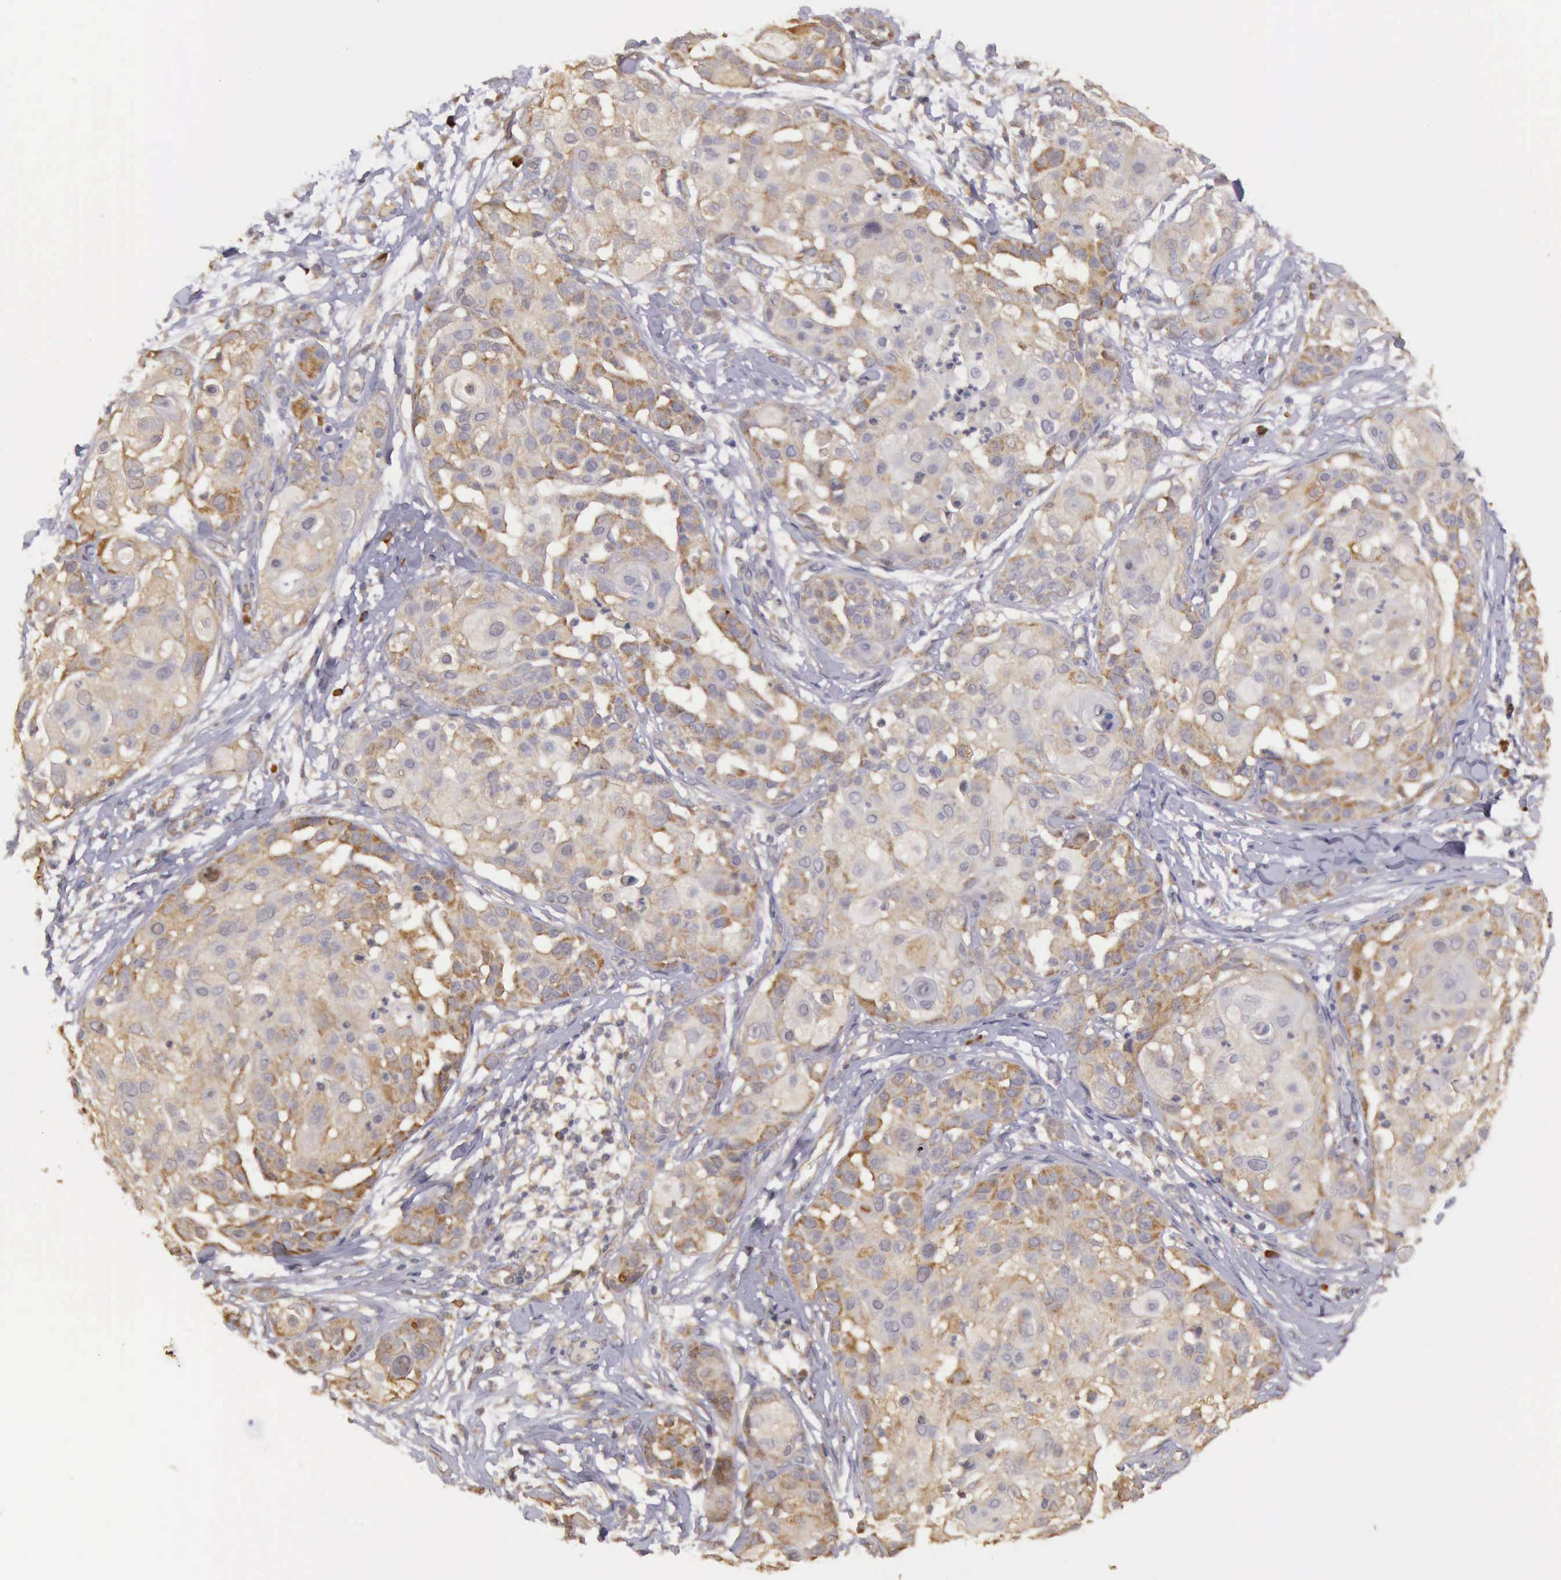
{"staining": {"intensity": "weak", "quantity": ">75%", "location": "cytoplasmic/membranous"}, "tissue": "skin cancer", "cell_type": "Tumor cells", "image_type": "cancer", "snomed": [{"axis": "morphology", "description": "Squamous cell carcinoma, NOS"}, {"axis": "topography", "description": "Skin"}], "caption": "A brown stain shows weak cytoplasmic/membranous expression of a protein in human squamous cell carcinoma (skin) tumor cells.", "gene": "EIF5", "patient": {"sex": "female", "age": 57}}